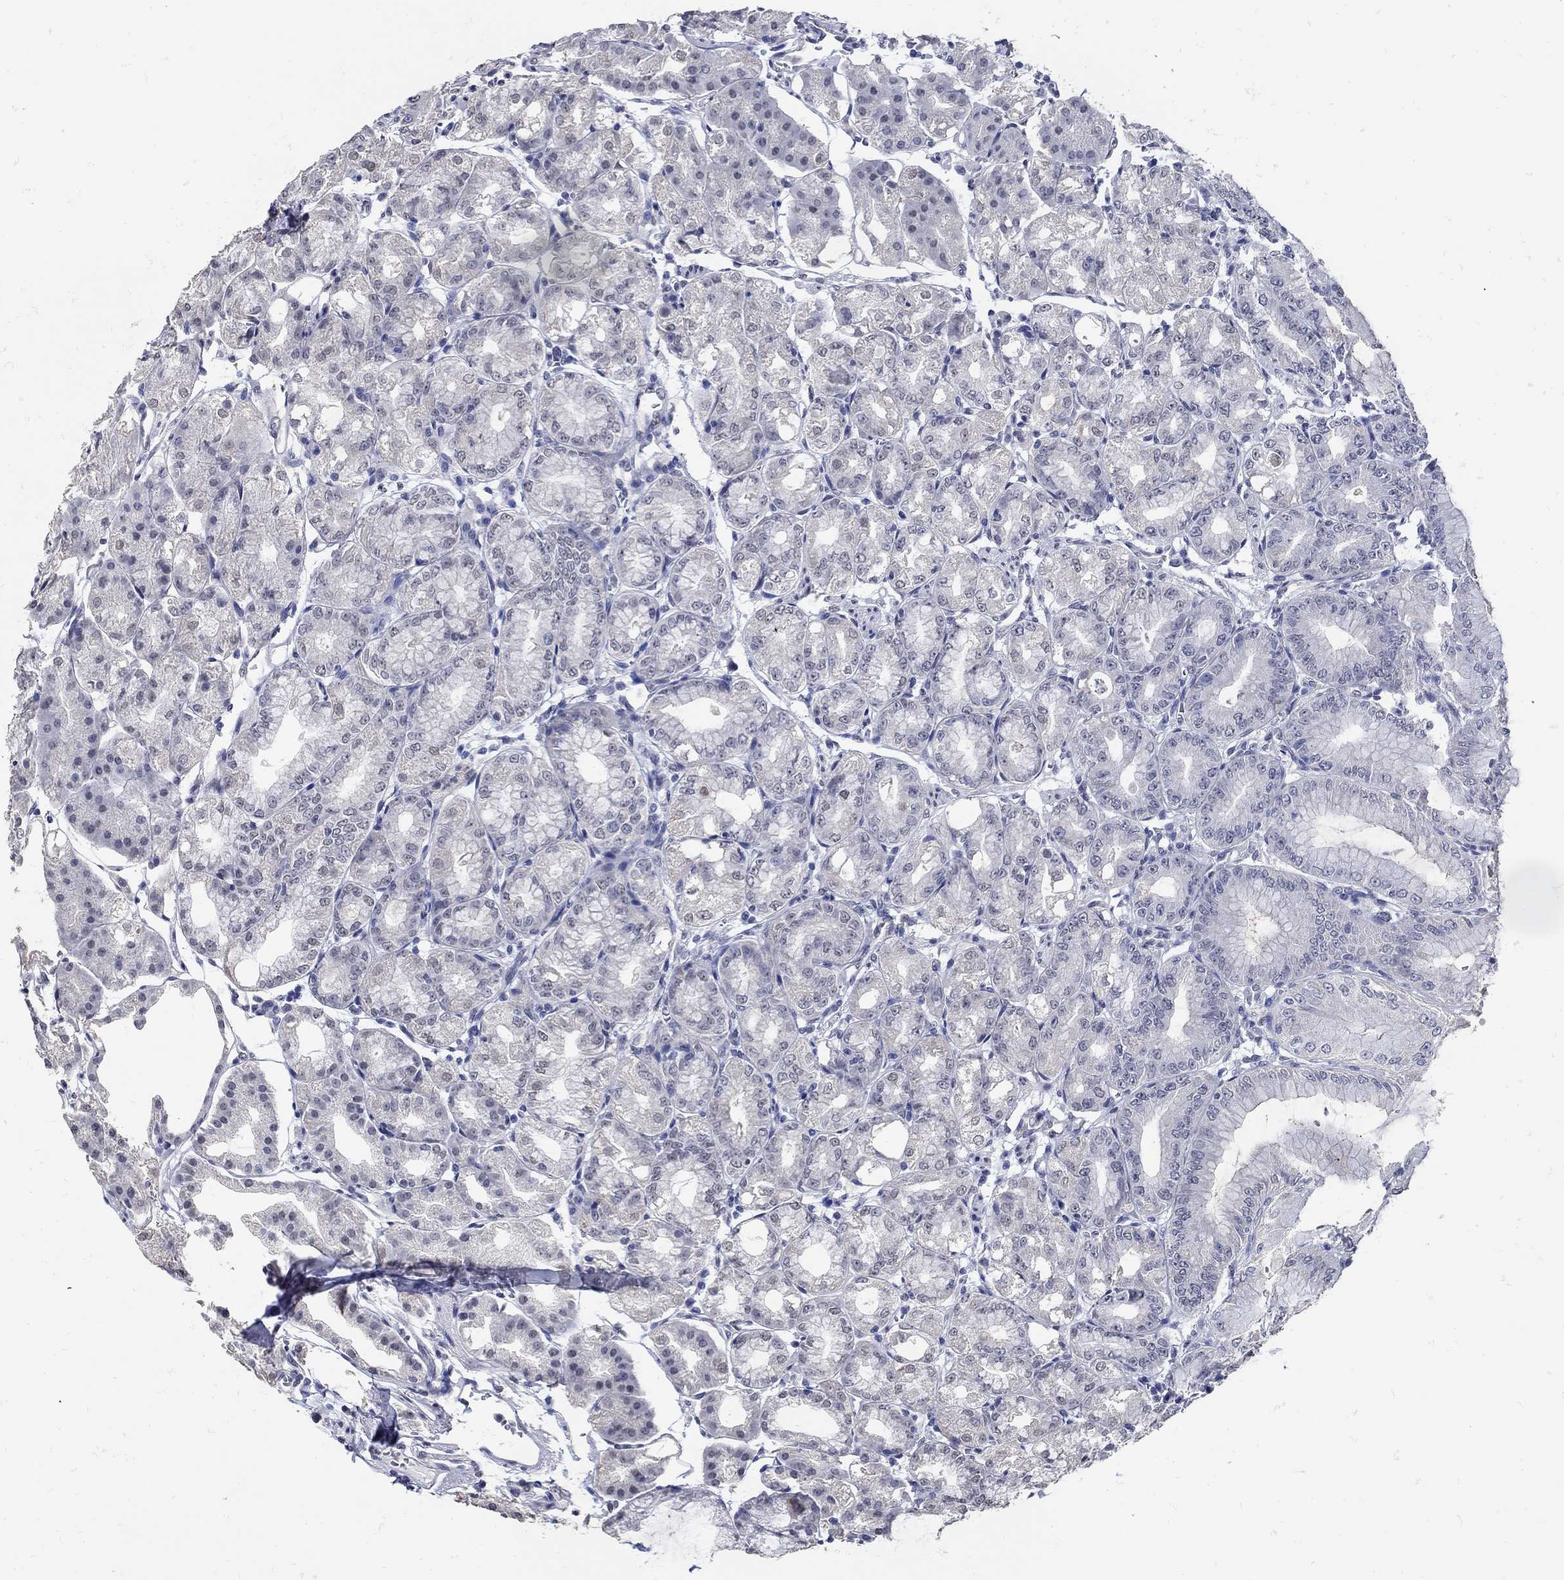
{"staining": {"intensity": "weak", "quantity": "<25%", "location": "cytoplasmic/membranous"}, "tissue": "stomach", "cell_type": "Glandular cells", "image_type": "normal", "snomed": [{"axis": "morphology", "description": "Normal tissue, NOS"}, {"axis": "topography", "description": "Stomach"}], "caption": "A histopathology image of stomach stained for a protein exhibits no brown staining in glandular cells. (DAB (3,3'-diaminobenzidine) immunohistochemistry (IHC), high magnification).", "gene": "KCNN3", "patient": {"sex": "male", "age": 71}}